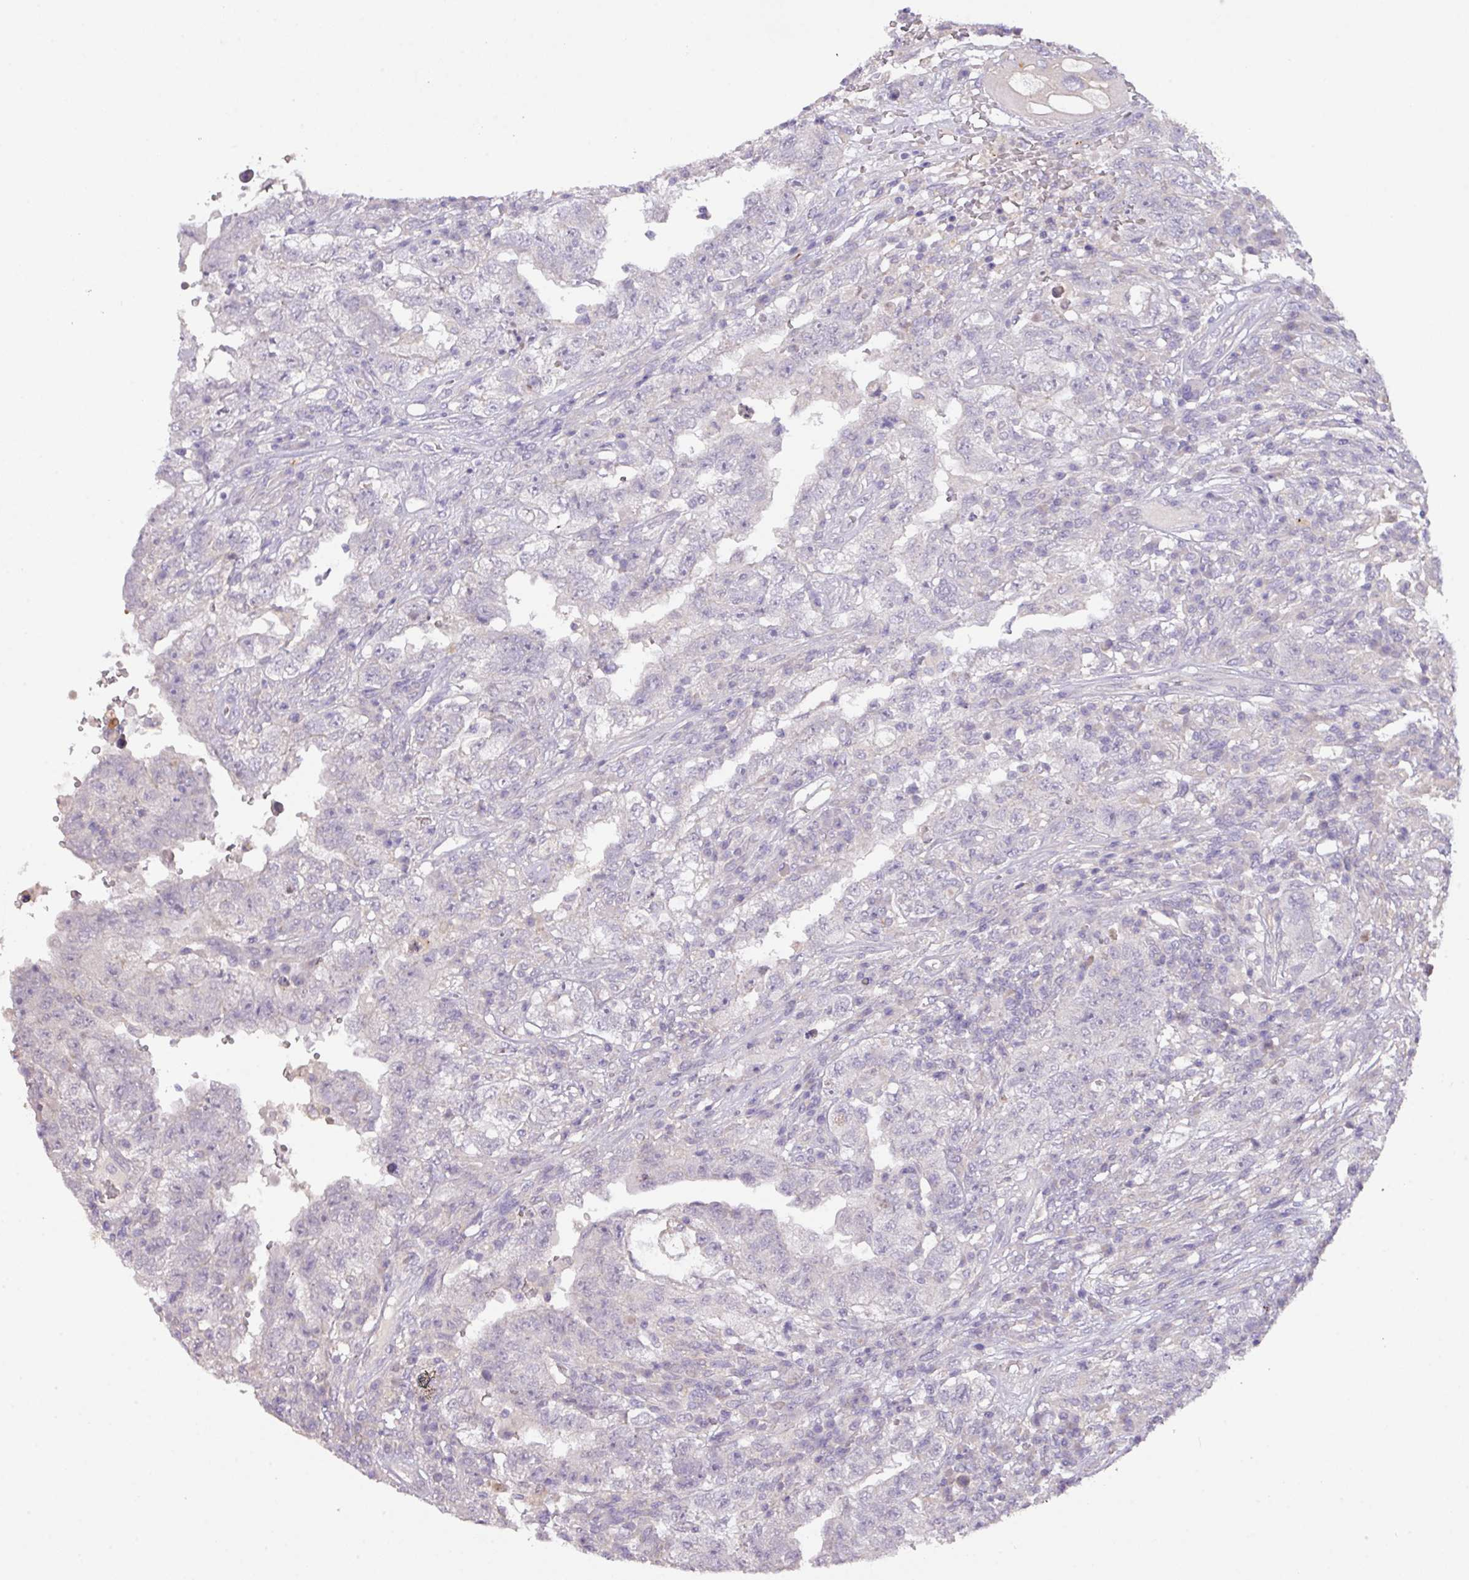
{"staining": {"intensity": "negative", "quantity": "none", "location": "none"}, "tissue": "testis cancer", "cell_type": "Tumor cells", "image_type": "cancer", "snomed": [{"axis": "morphology", "description": "Carcinoma, Embryonal, NOS"}, {"axis": "topography", "description": "Testis"}], "caption": "A micrograph of human testis cancer (embryonal carcinoma) is negative for staining in tumor cells. (Stains: DAB (3,3'-diaminobenzidine) immunohistochemistry with hematoxylin counter stain, Microscopy: brightfield microscopy at high magnification).", "gene": "PRADC1", "patient": {"sex": "male", "age": 26}}